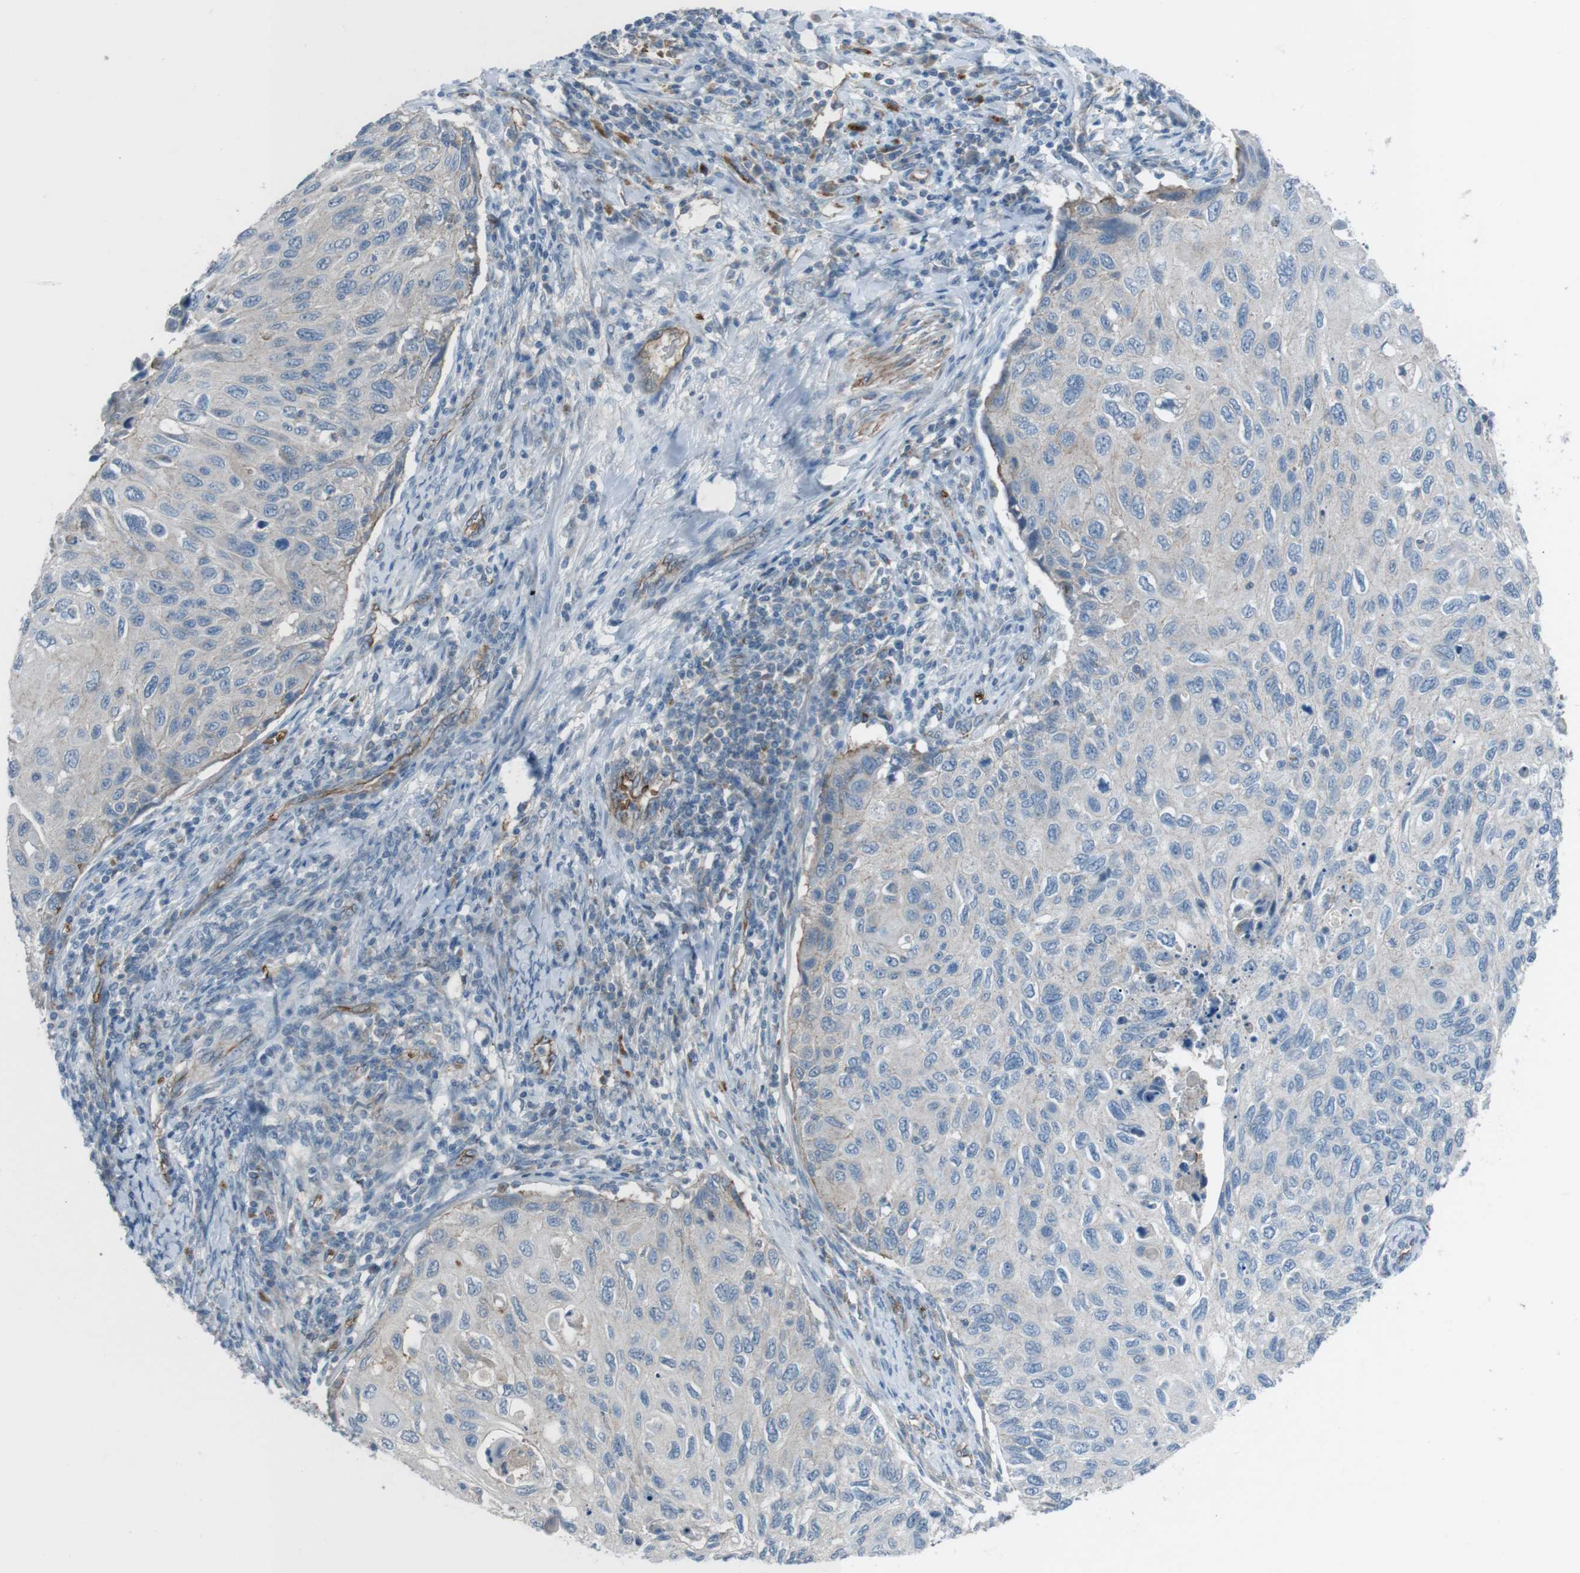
{"staining": {"intensity": "negative", "quantity": "none", "location": "none"}, "tissue": "cervical cancer", "cell_type": "Tumor cells", "image_type": "cancer", "snomed": [{"axis": "morphology", "description": "Squamous cell carcinoma, NOS"}, {"axis": "topography", "description": "Cervix"}], "caption": "The micrograph shows no staining of tumor cells in cervical squamous cell carcinoma.", "gene": "SPTA1", "patient": {"sex": "female", "age": 70}}